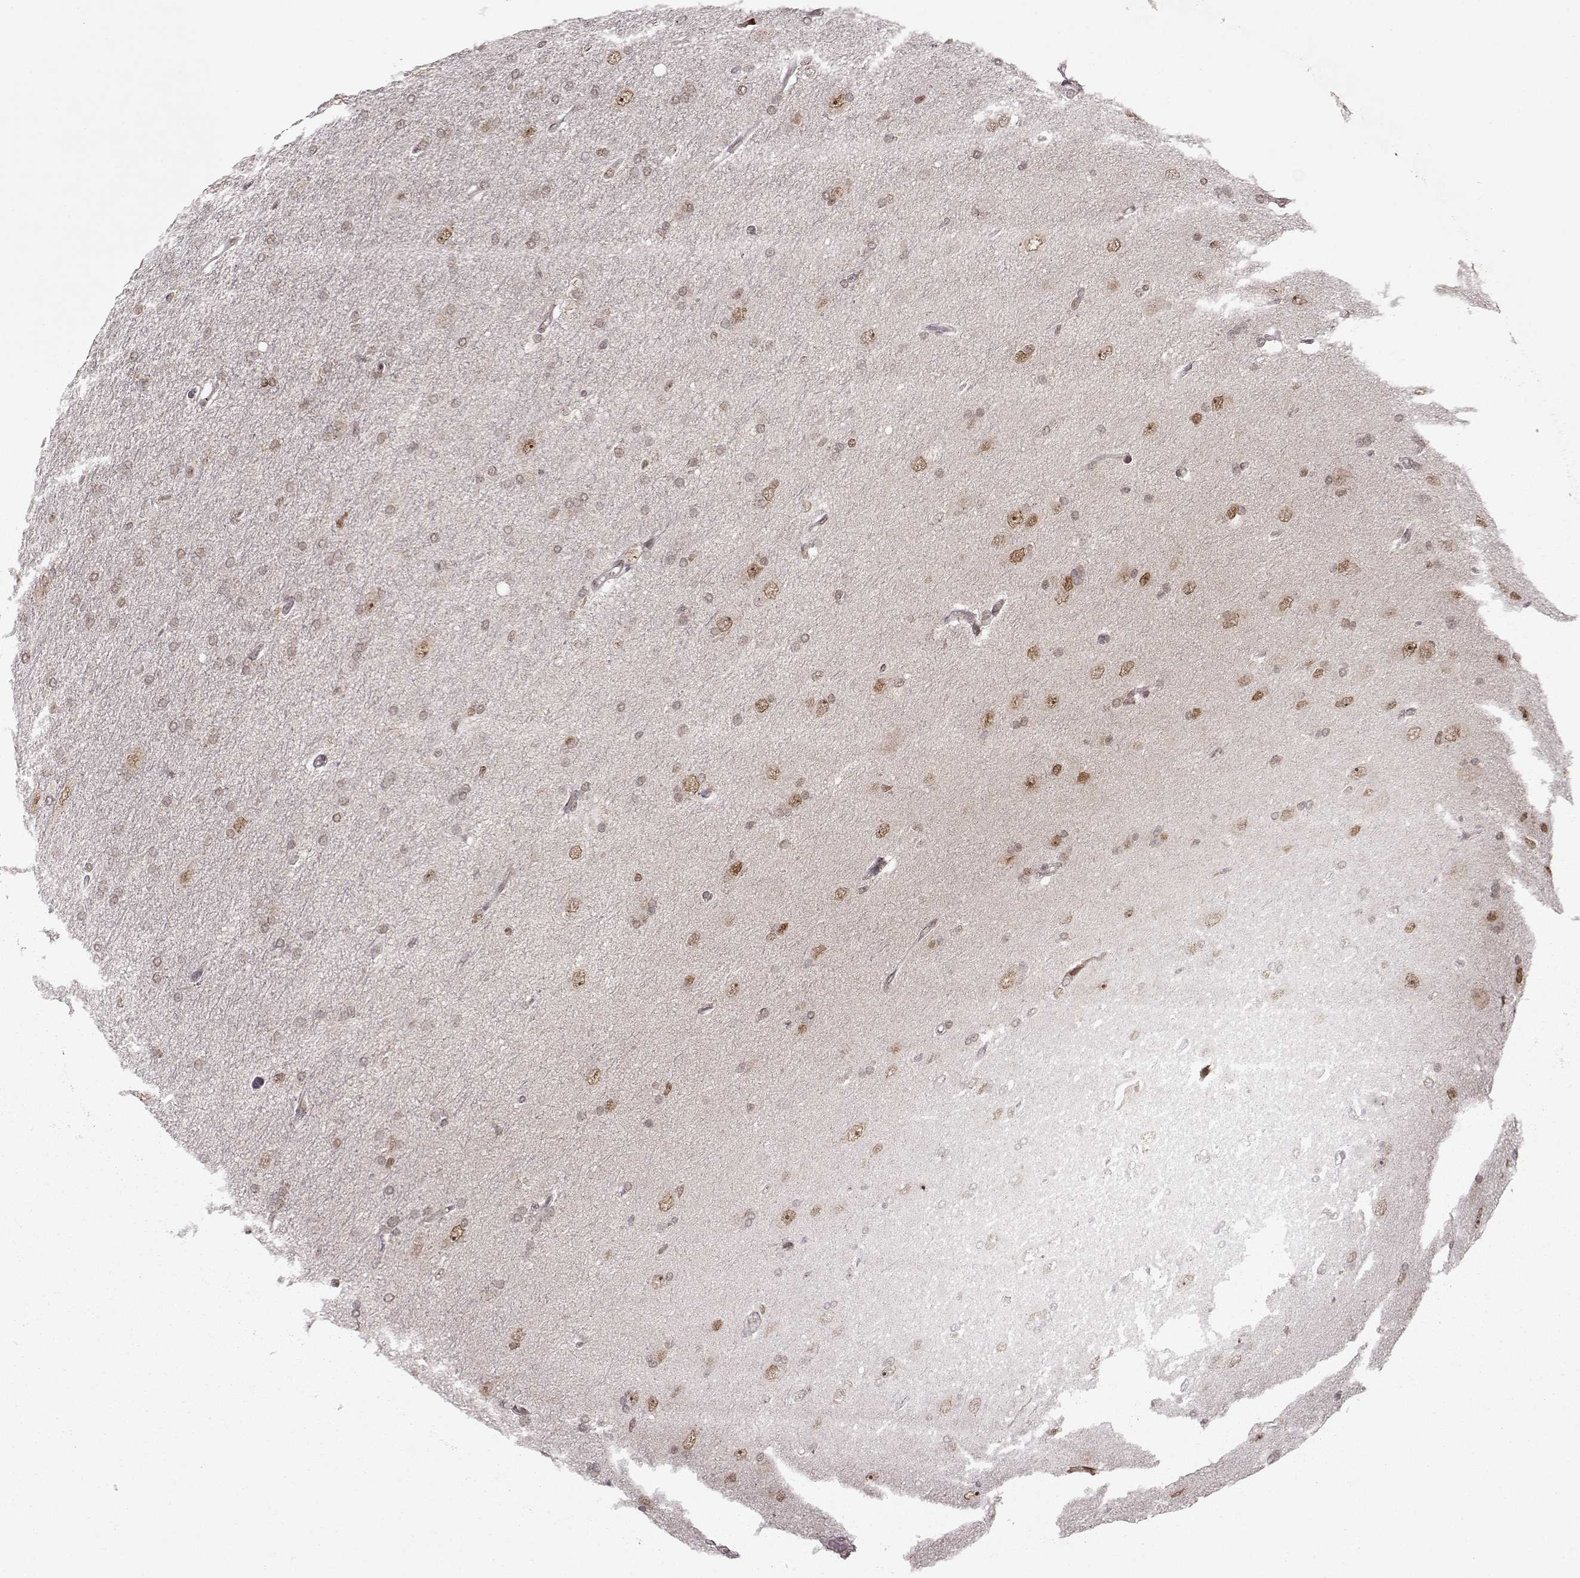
{"staining": {"intensity": "negative", "quantity": "none", "location": "none"}, "tissue": "glioma", "cell_type": "Tumor cells", "image_type": "cancer", "snomed": [{"axis": "morphology", "description": "Glioma, malignant, High grade"}, {"axis": "topography", "description": "Cerebral cortex"}], "caption": "This is an immunohistochemistry photomicrograph of malignant high-grade glioma. There is no staining in tumor cells.", "gene": "RAI1", "patient": {"sex": "male", "age": 70}}